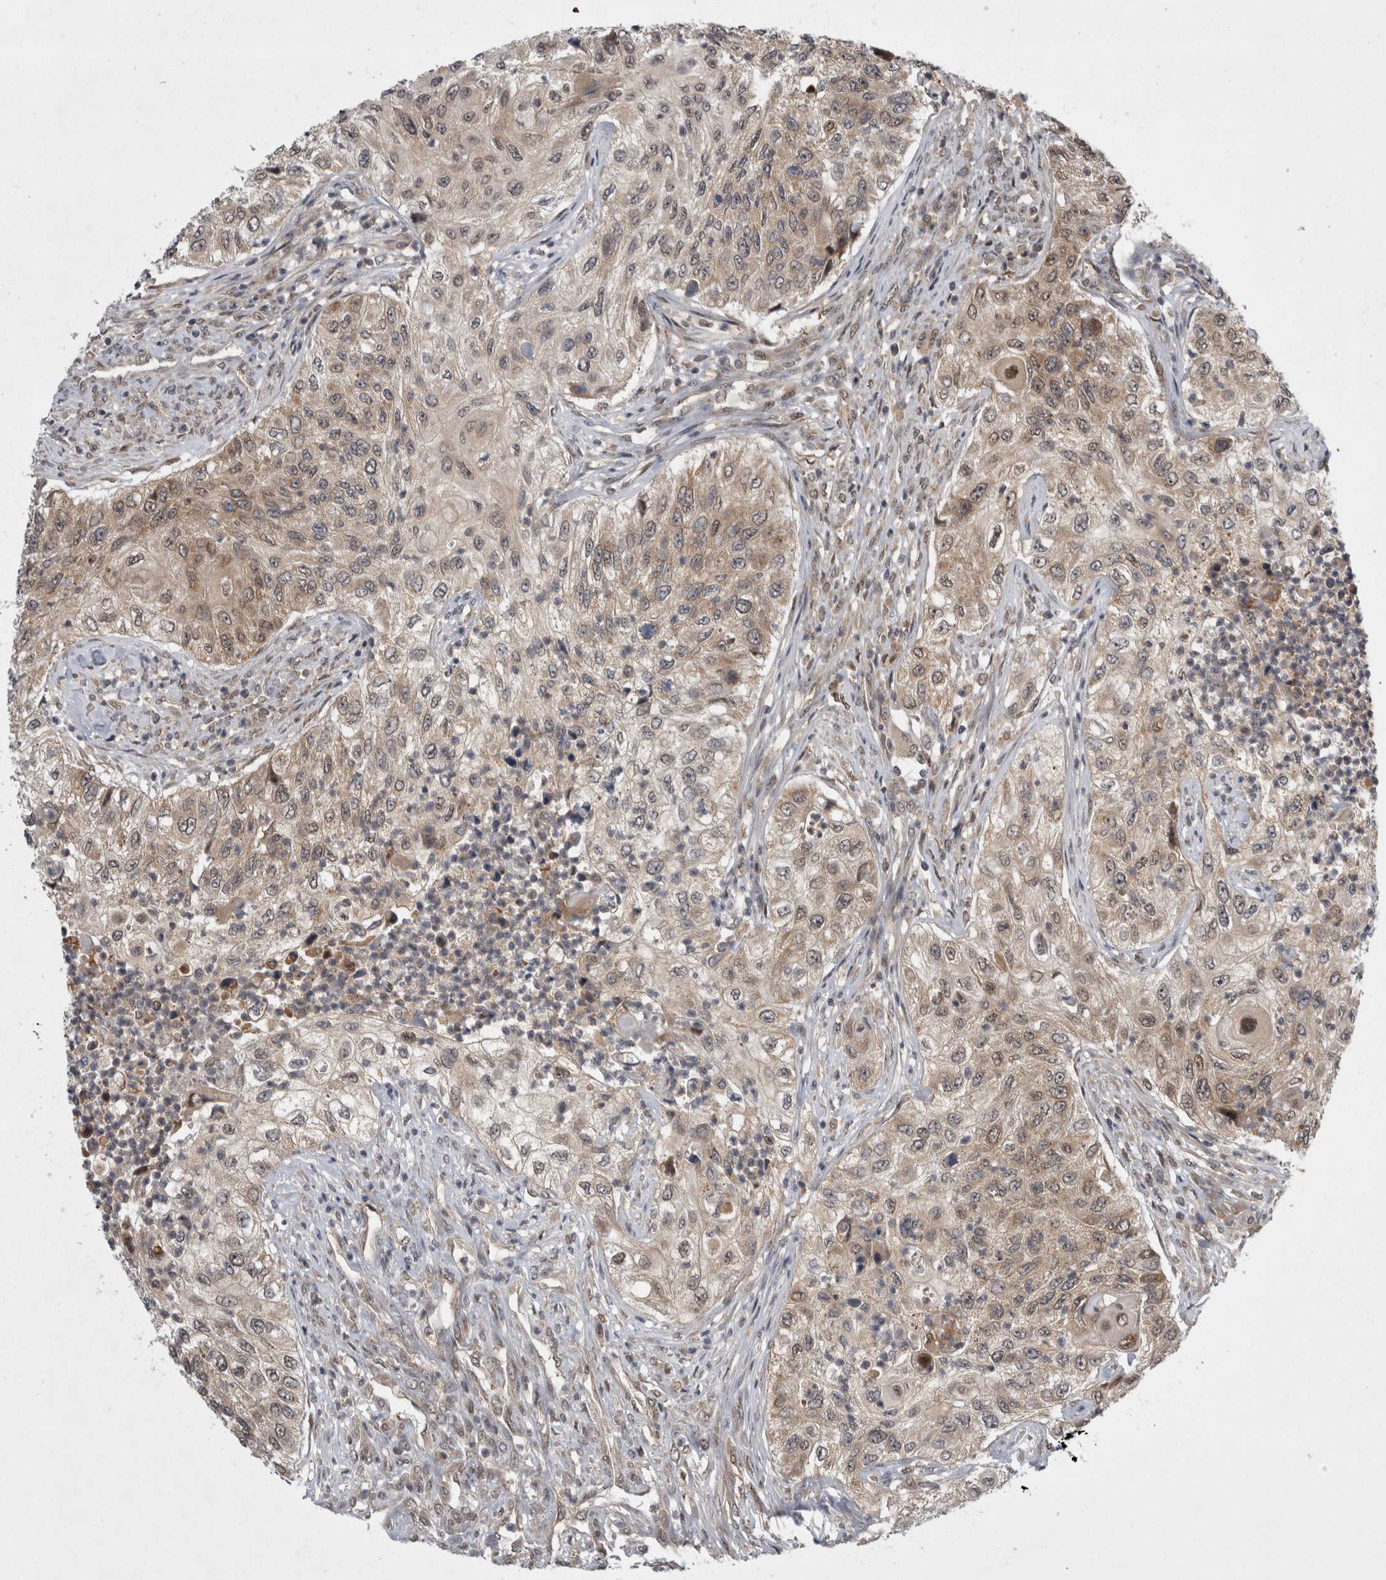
{"staining": {"intensity": "weak", "quantity": ">75%", "location": "cytoplasmic/membranous,nuclear"}, "tissue": "urothelial cancer", "cell_type": "Tumor cells", "image_type": "cancer", "snomed": [{"axis": "morphology", "description": "Urothelial carcinoma, High grade"}, {"axis": "topography", "description": "Urinary bladder"}], "caption": "Immunohistochemical staining of urothelial carcinoma (high-grade) reveals low levels of weak cytoplasmic/membranous and nuclear protein expression in about >75% of tumor cells.", "gene": "PSMB2", "patient": {"sex": "female", "age": 60}}